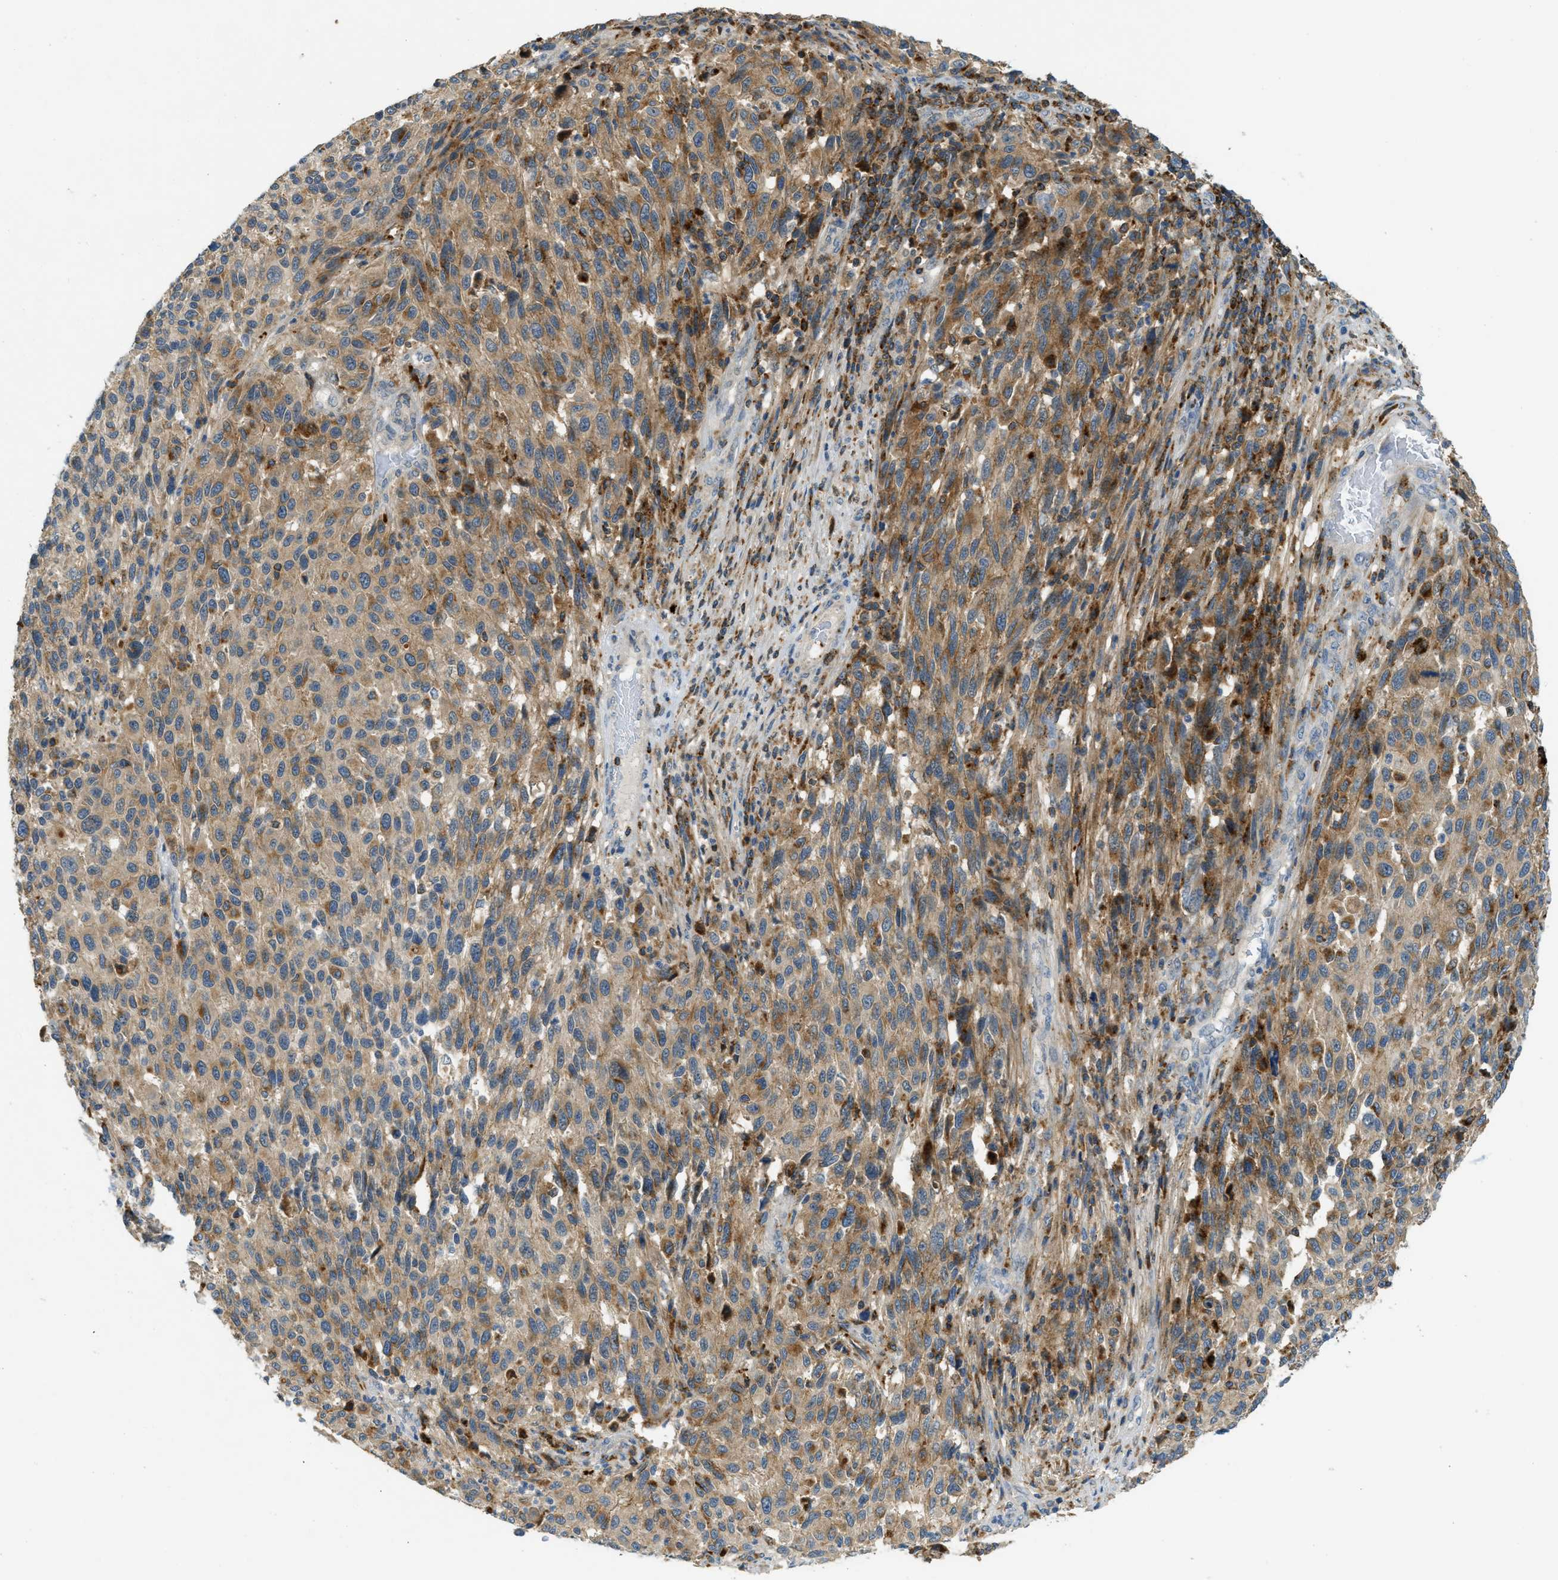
{"staining": {"intensity": "moderate", "quantity": ">75%", "location": "cytoplasmic/membranous"}, "tissue": "melanoma", "cell_type": "Tumor cells", "image_type": "cancer", "snomed": [{"axis": "morphology", "description": "Malignant melanoma, Metastatic site"}, {"axis": "topography", "description": "Lymph node"}], "caption": "There is medium levels of moderate cytoplasmic/membranous positivity in tumor cells of melanoma, as demonstrated by immunohistochemical staining (brown color).", "gene": "PLBD2", "patient": {"sex": "male", "age": 61}}